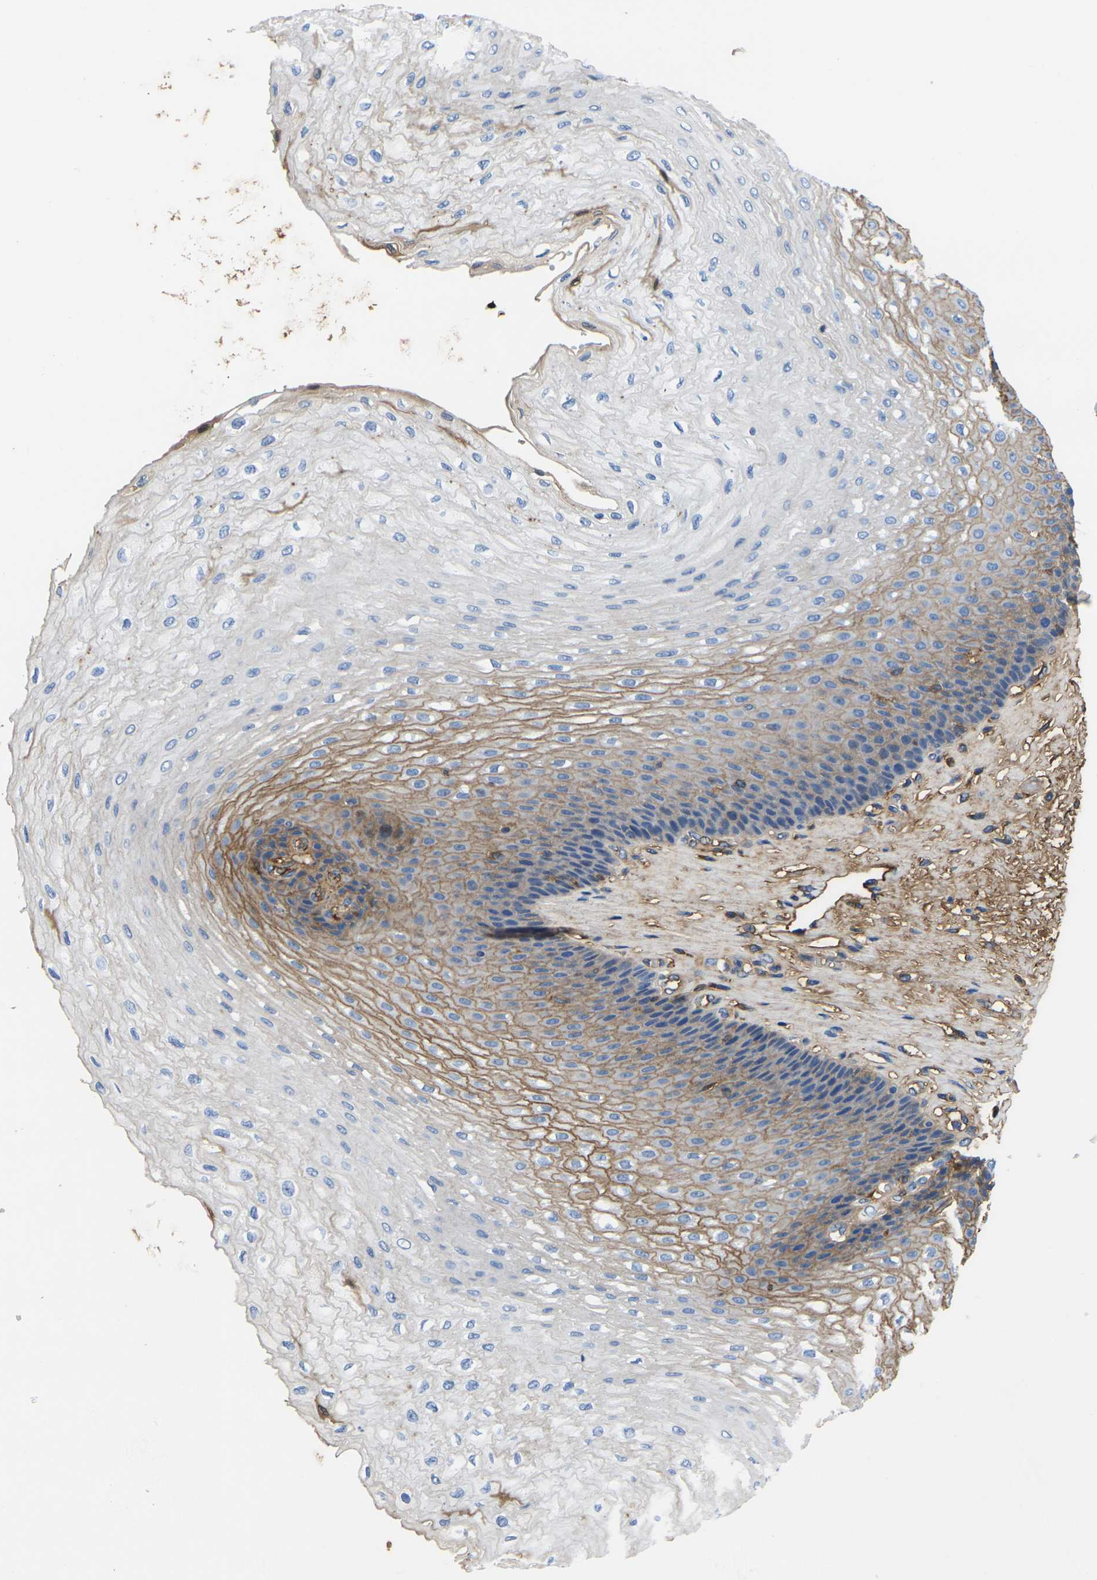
{"staining": {"intensity": "moderate", "quantity": "25%-75%", "location": "cytoplasmic/membranous"}, "tissue": "esophagus", "cell_type": "Squamous epithelial cells", "image_type": "normal", "snomed": [{"axis": "morphology", "description": "Normal tissue, NOS"}, {"axis": "topography", "description": "Esophagus"}], "caption": "Protein staining of unremarkable esophagus shows moderate cytoplasmic/membranous staining in about 25%-75% of squamous epithelial cells.", "gene": "GREM2", "patient": {"sex": "female", "age": 72}}